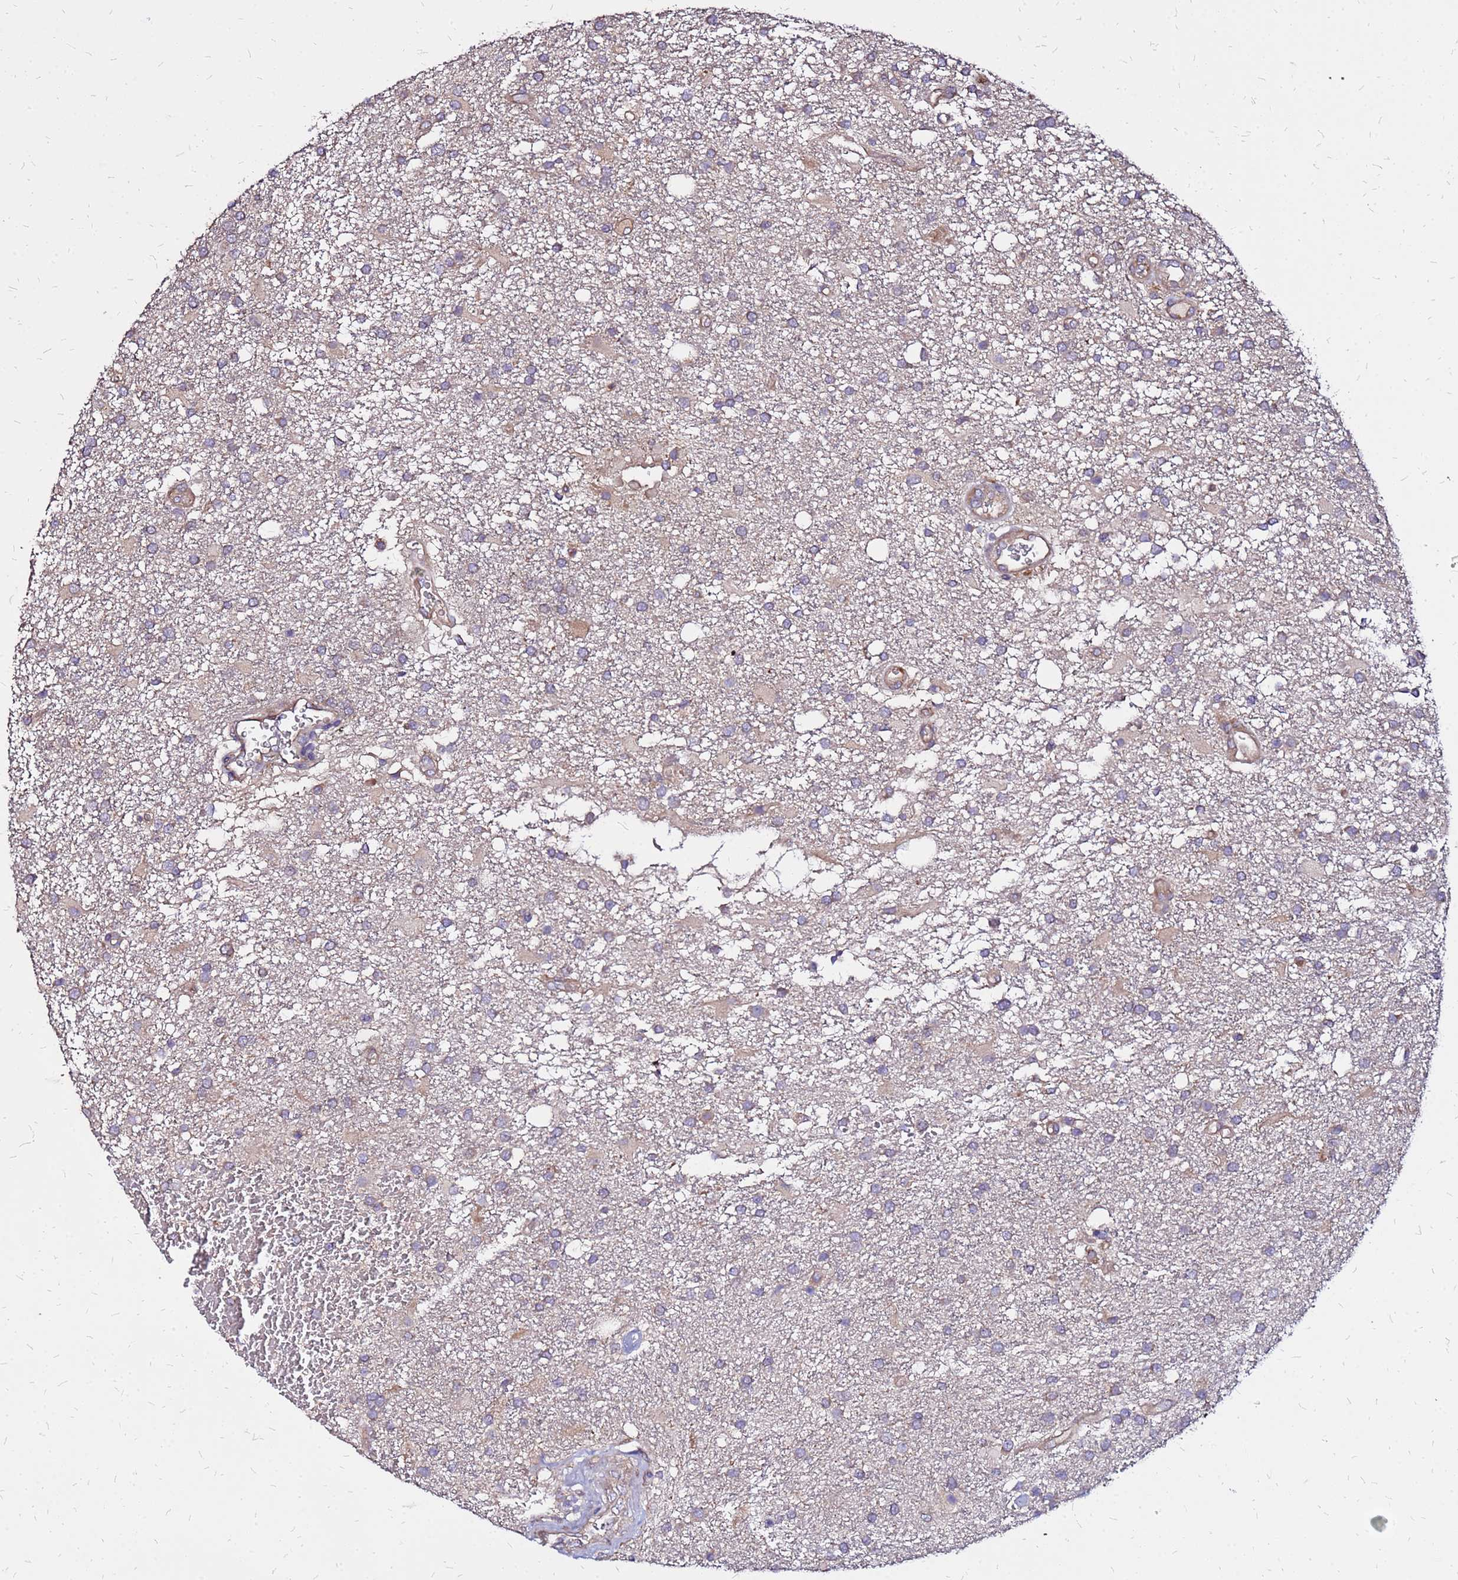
{"staining": {"intensity": "weak", "quantity": "<25%", "location": "cytoplasmic/membranous"}, "tissue": "glioma", "cell_type": "Tumor cells", "image_type": "cancer", "snomed": [{"axis": "morphology", "description": "Glioma, malignant, Low grade"}, {"axis": "topography", "description": "Brain"}], "caption": "High magnification brightfield microscopy of low-grade glioma (malignant) stained with DAB (3,3'-diaminobenzidine) (brown) and counterstained with hematoxylin (blue): tumor cells show no significant positivity.", "gene": "VMO1", "patient": {"sex": "male", "age": 66}}